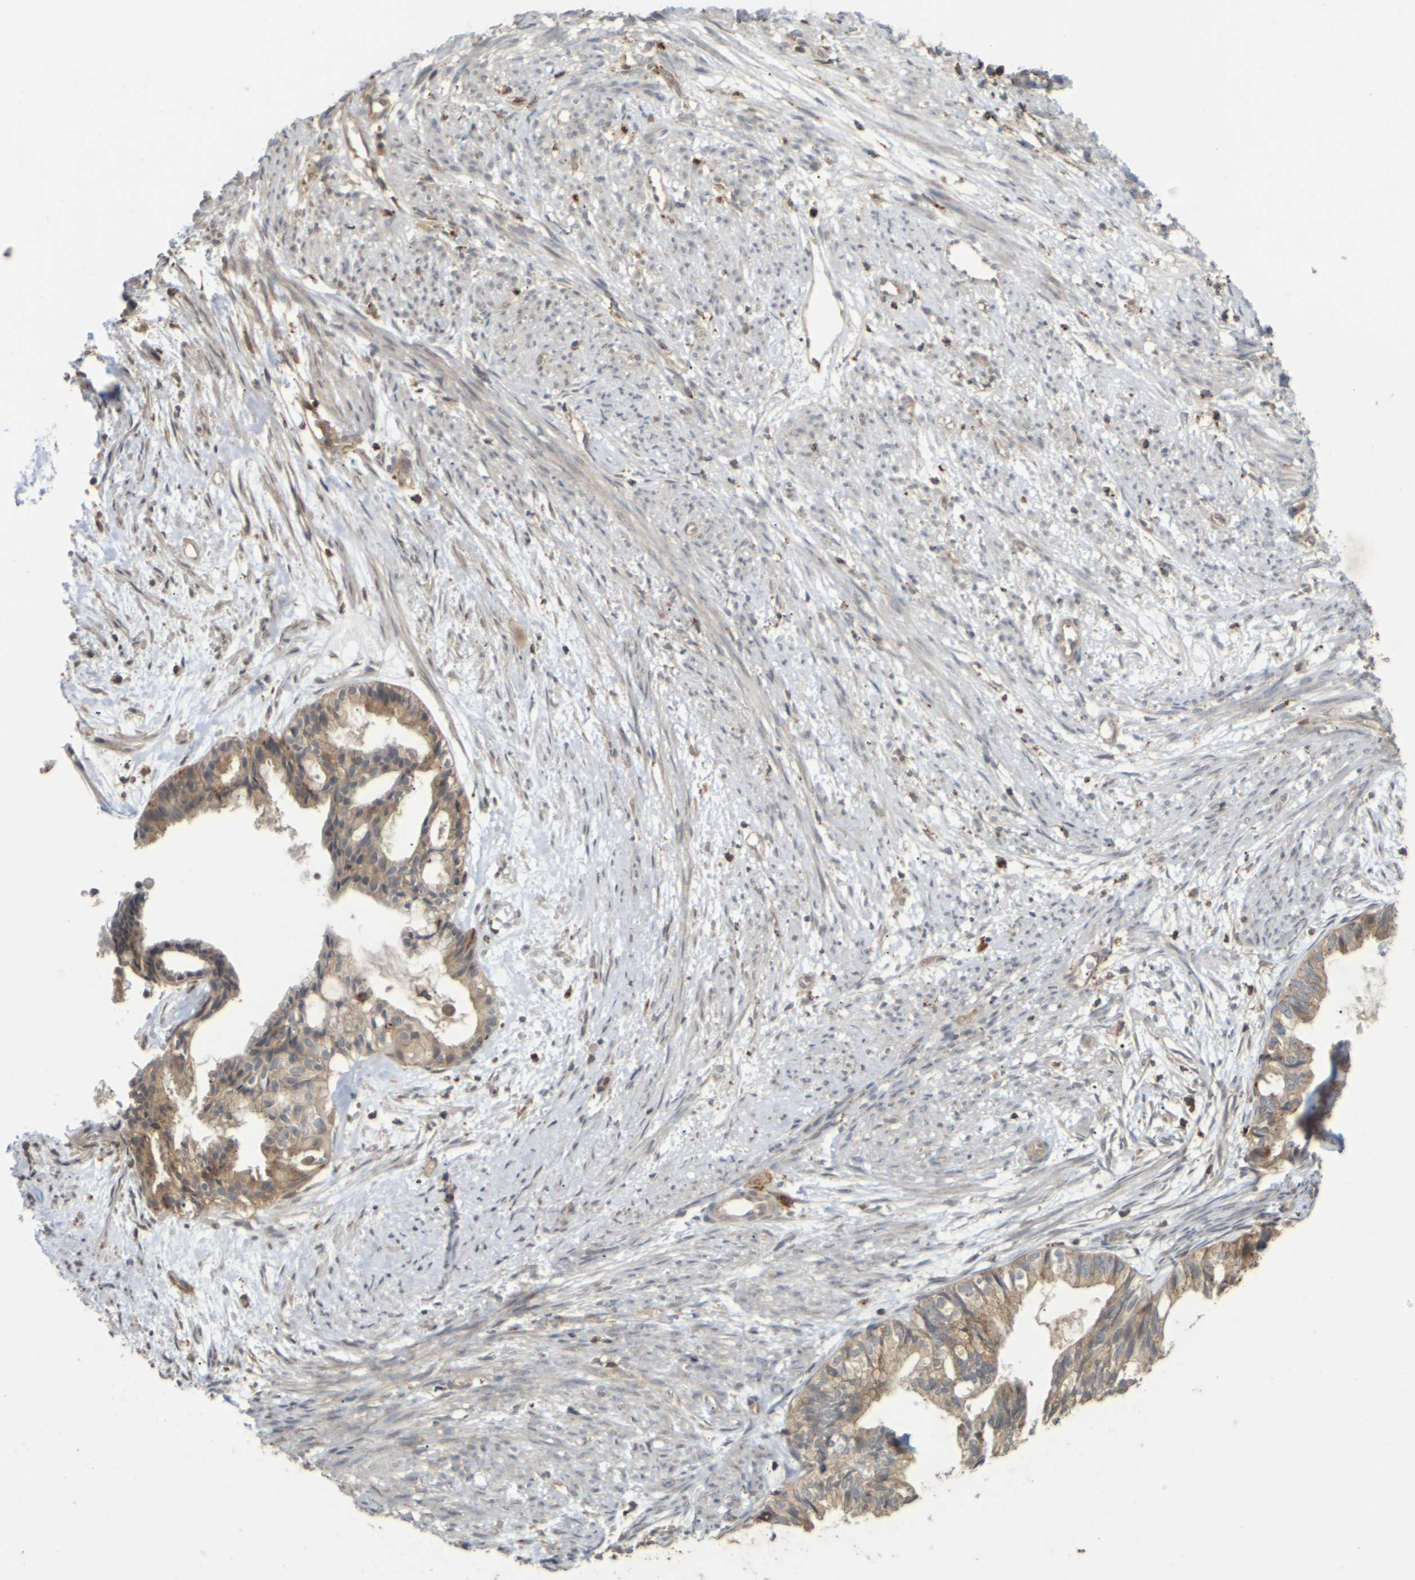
{"staining": {"intensity": "moderate", "quantity": ">75%", "location": "cytoplasmic/membranous"}, "tissue": "cervical cancer", "cell_type": "Tumor cells", "image_type": "cancer", "snomed": [{"axis": "morphology", "description": "Normal tissue, NOS"}, {"axis": "morphology", "description": "Adenocarcinoma, NOS"}, {"axis": "topography", "description": "Cervix"}, {"axis": "topography", "description": "Endometrium"}], "caption": "Immunohistochemistry histopathology image of cervical cancer stained for a protein (brown), which demonstrates medium levels of moderate cytoplasmic/membranous expression in approximately >75% of tumor cells.", "gene": "KSR1", "patient": {"sex": "female", "age": 86}}